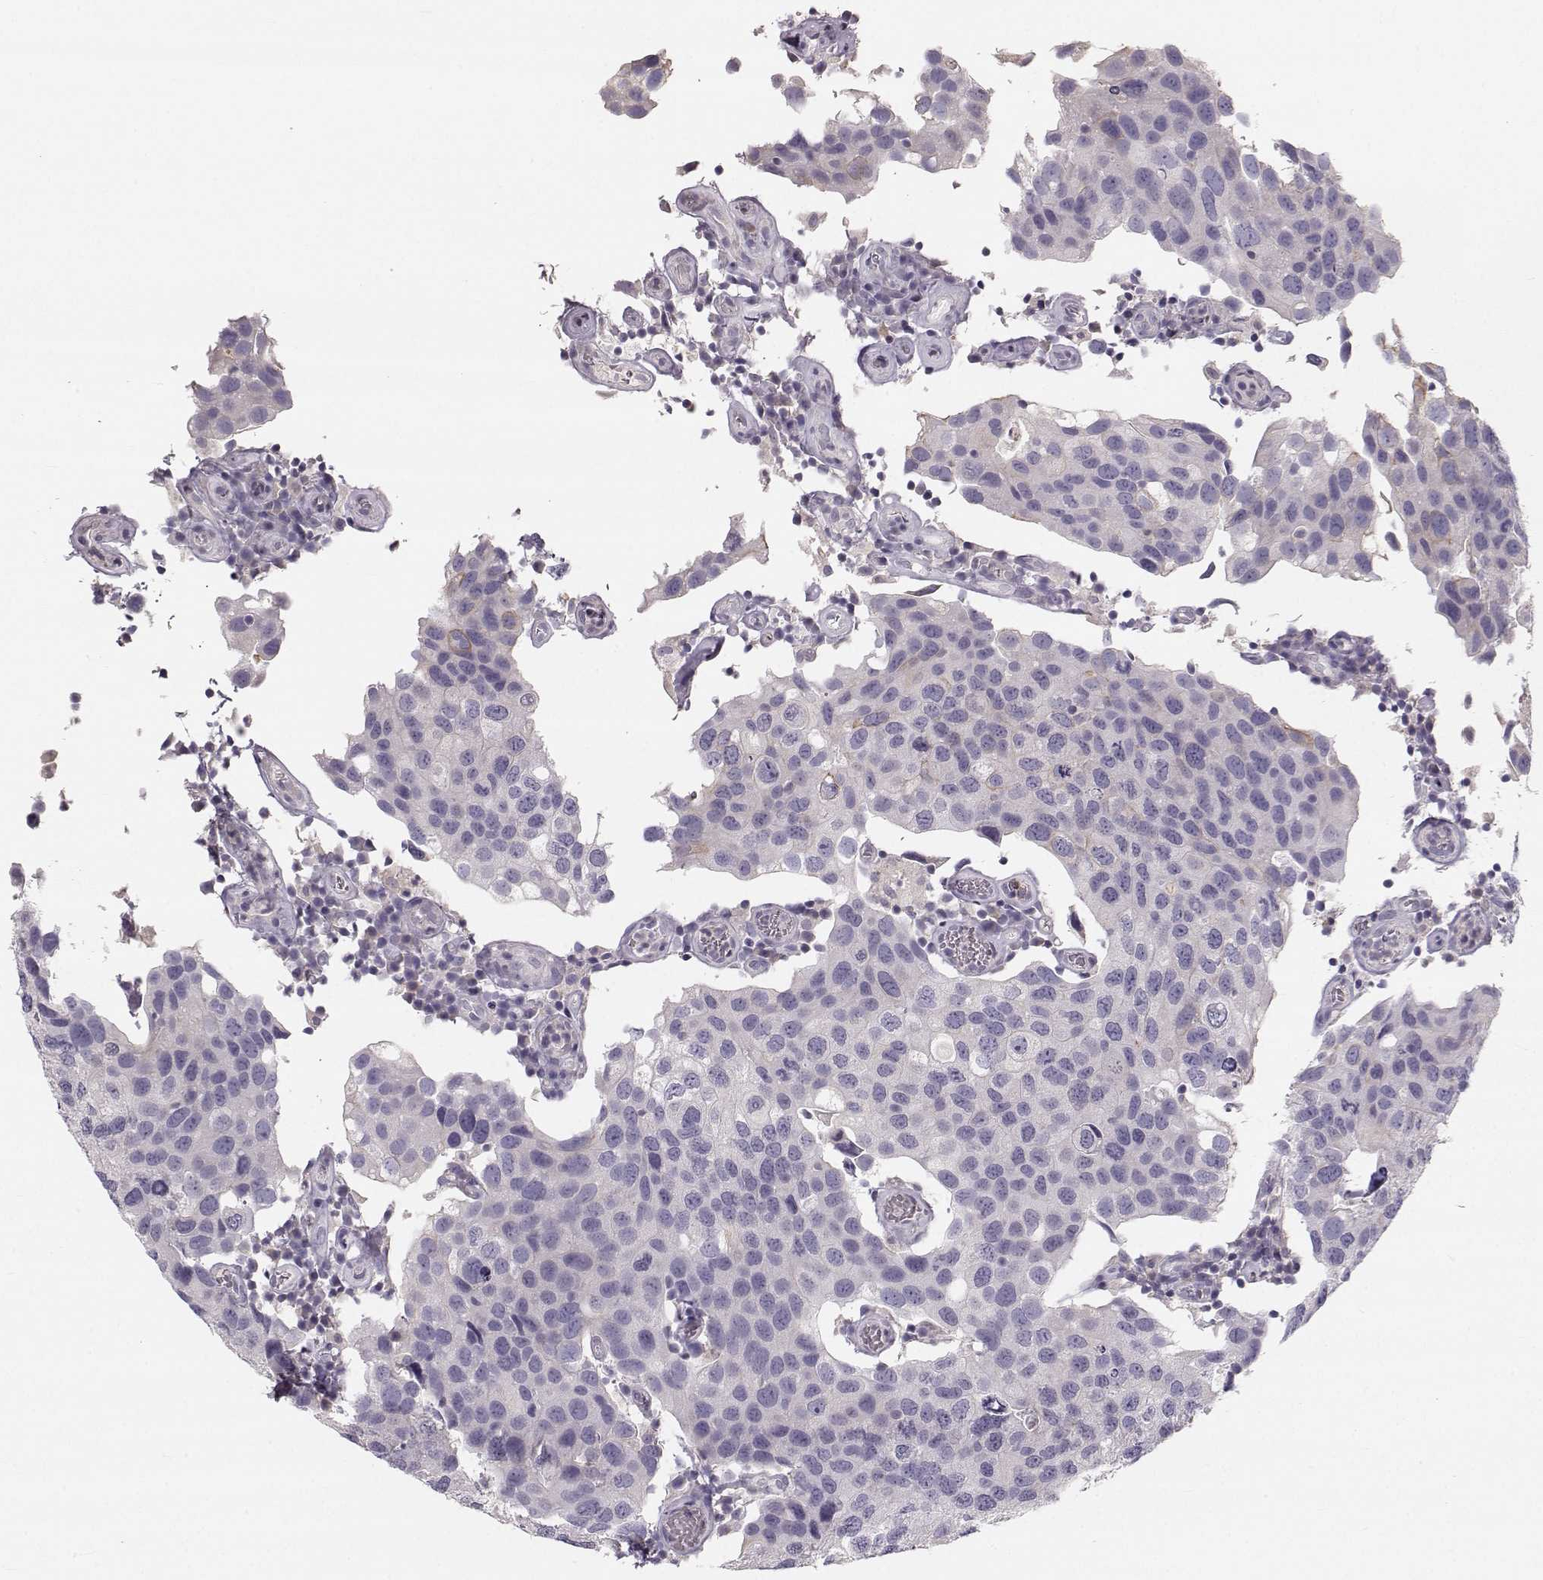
{"staining": {"intensity": "weak", "quantity": "<25%", "location": "cytoplasmic/membranous"}, "tissue": "urothelial cancer", "cell_type": "Tumor cells", "image_type": "cancer", "snomed": [{"axis": "morphology", "description": "Urothelial carcinoma, High grade"}, {"axis": "topography", "description": "Urinary bladder"}], "caption": "Human urothelial cancer stained for a protein using IHC exhibits no staining in tumor cells.", "gene": "RUNDC3A", "patient": {"sex": "male", "age": 79}}